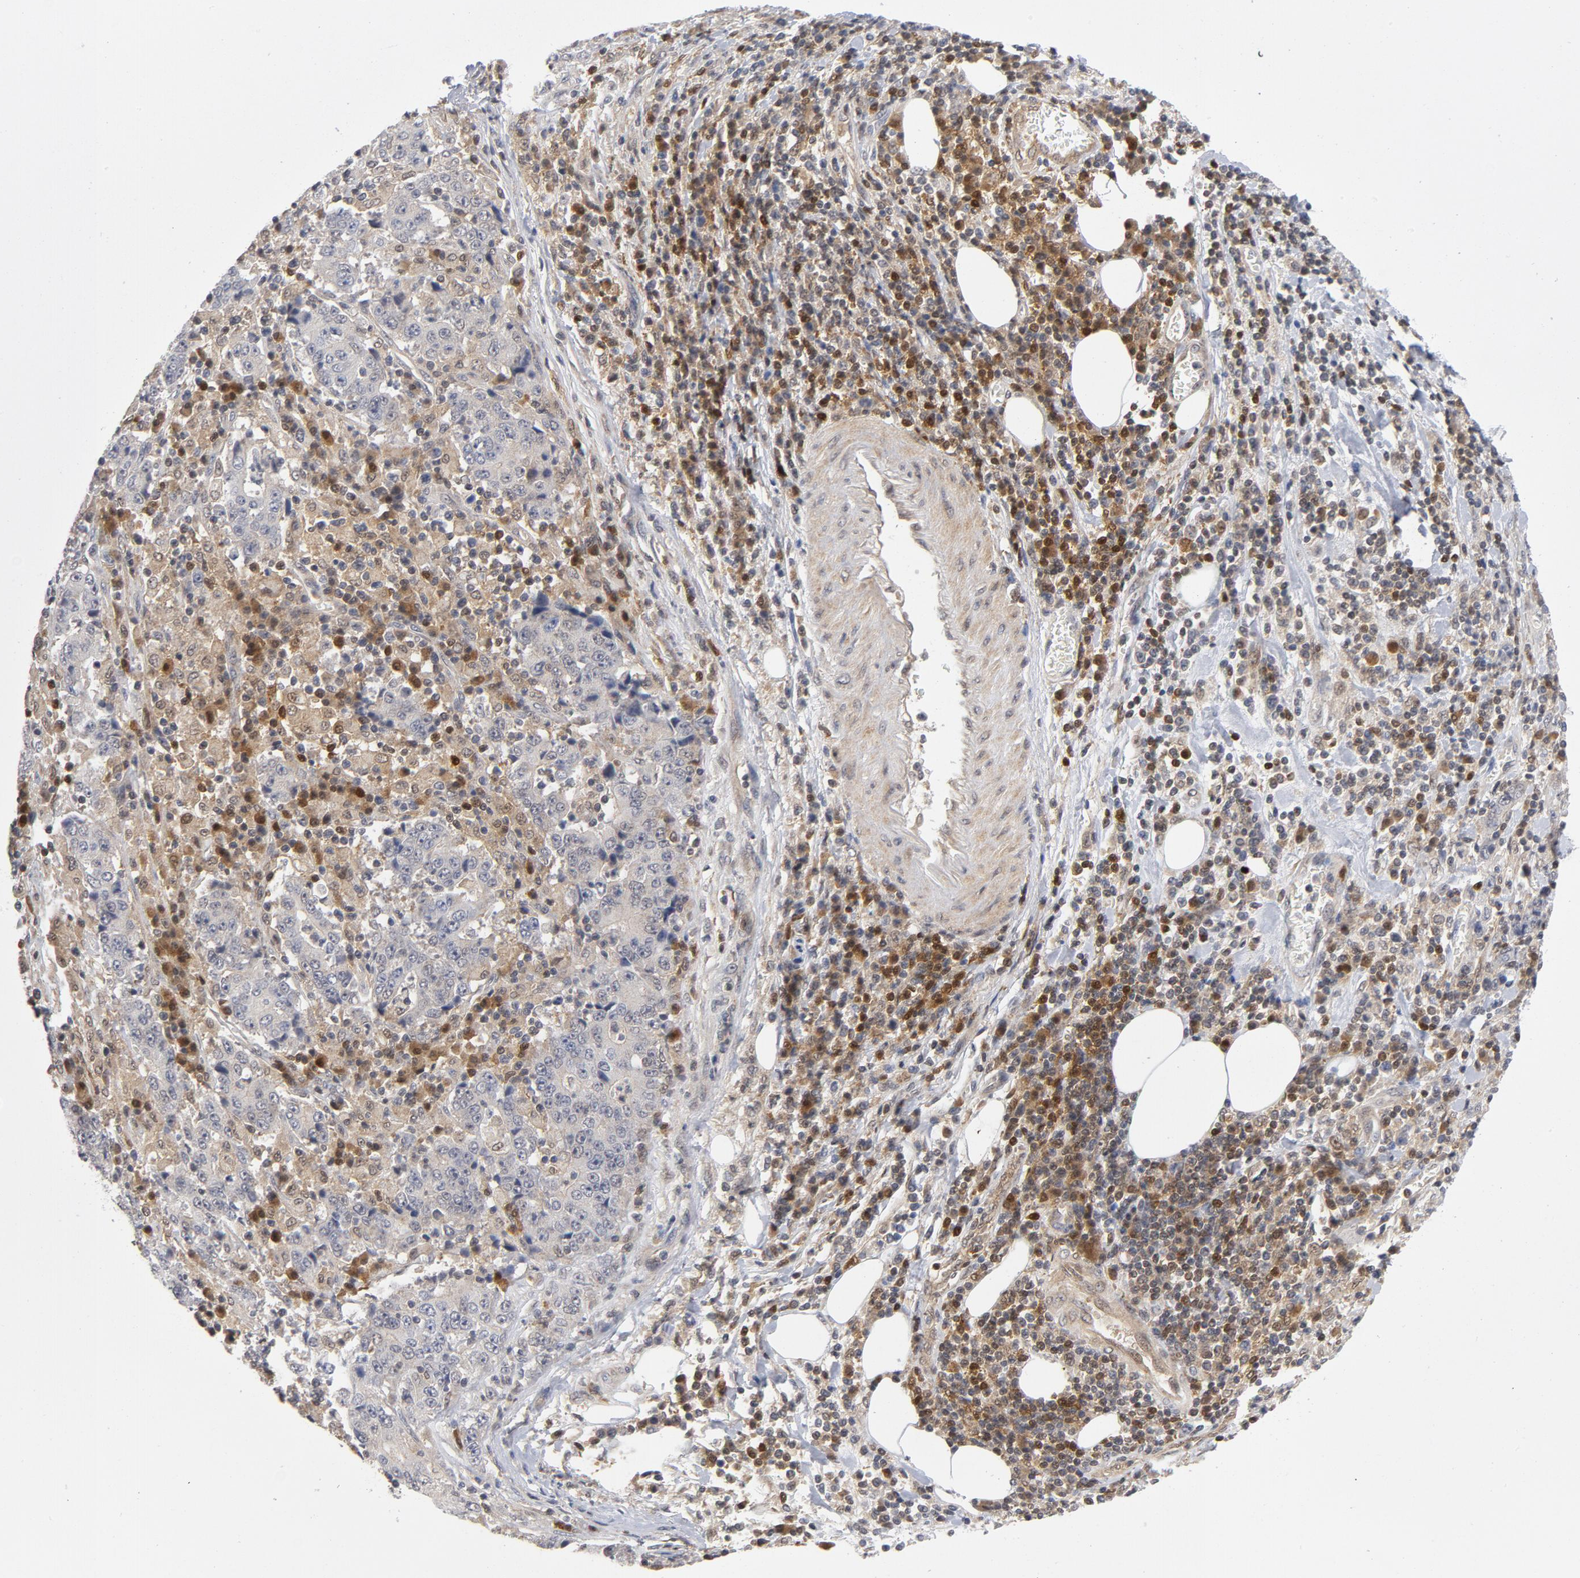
{"staining": {"intensity": "negative", "quantity": "none", "location": "none"}, "tissue": "stomach cancer", "cell_type": "Tumor cells", "image_type": "cancer", "snomed": [{"axis": "morphology", "description": "Normal tissue, NOS"}, {"axis": "morphology", "description": "Adenocarcinoma, NOS"}, {"axis": "topography", "description": "Stomach, upper"}, {"axis": "topography", "description": "Stomach"}], "caption": "Immunohistochemistry histopathology image of neoplastic tissue: stomach adenocarcinoma stained with DAB (3,3'-diaminobenzidine) exhibits no significant protein expression in tumor cells. (Stains: DAB (3,3'-diaminobenzidine) immunohistochemistry (IHC) with hematoxylin counter stain, Microscopy: brightfield microscopy at high magnification).", "gene": "TRADD", "patient": {"sex": "male", "age": 59}}